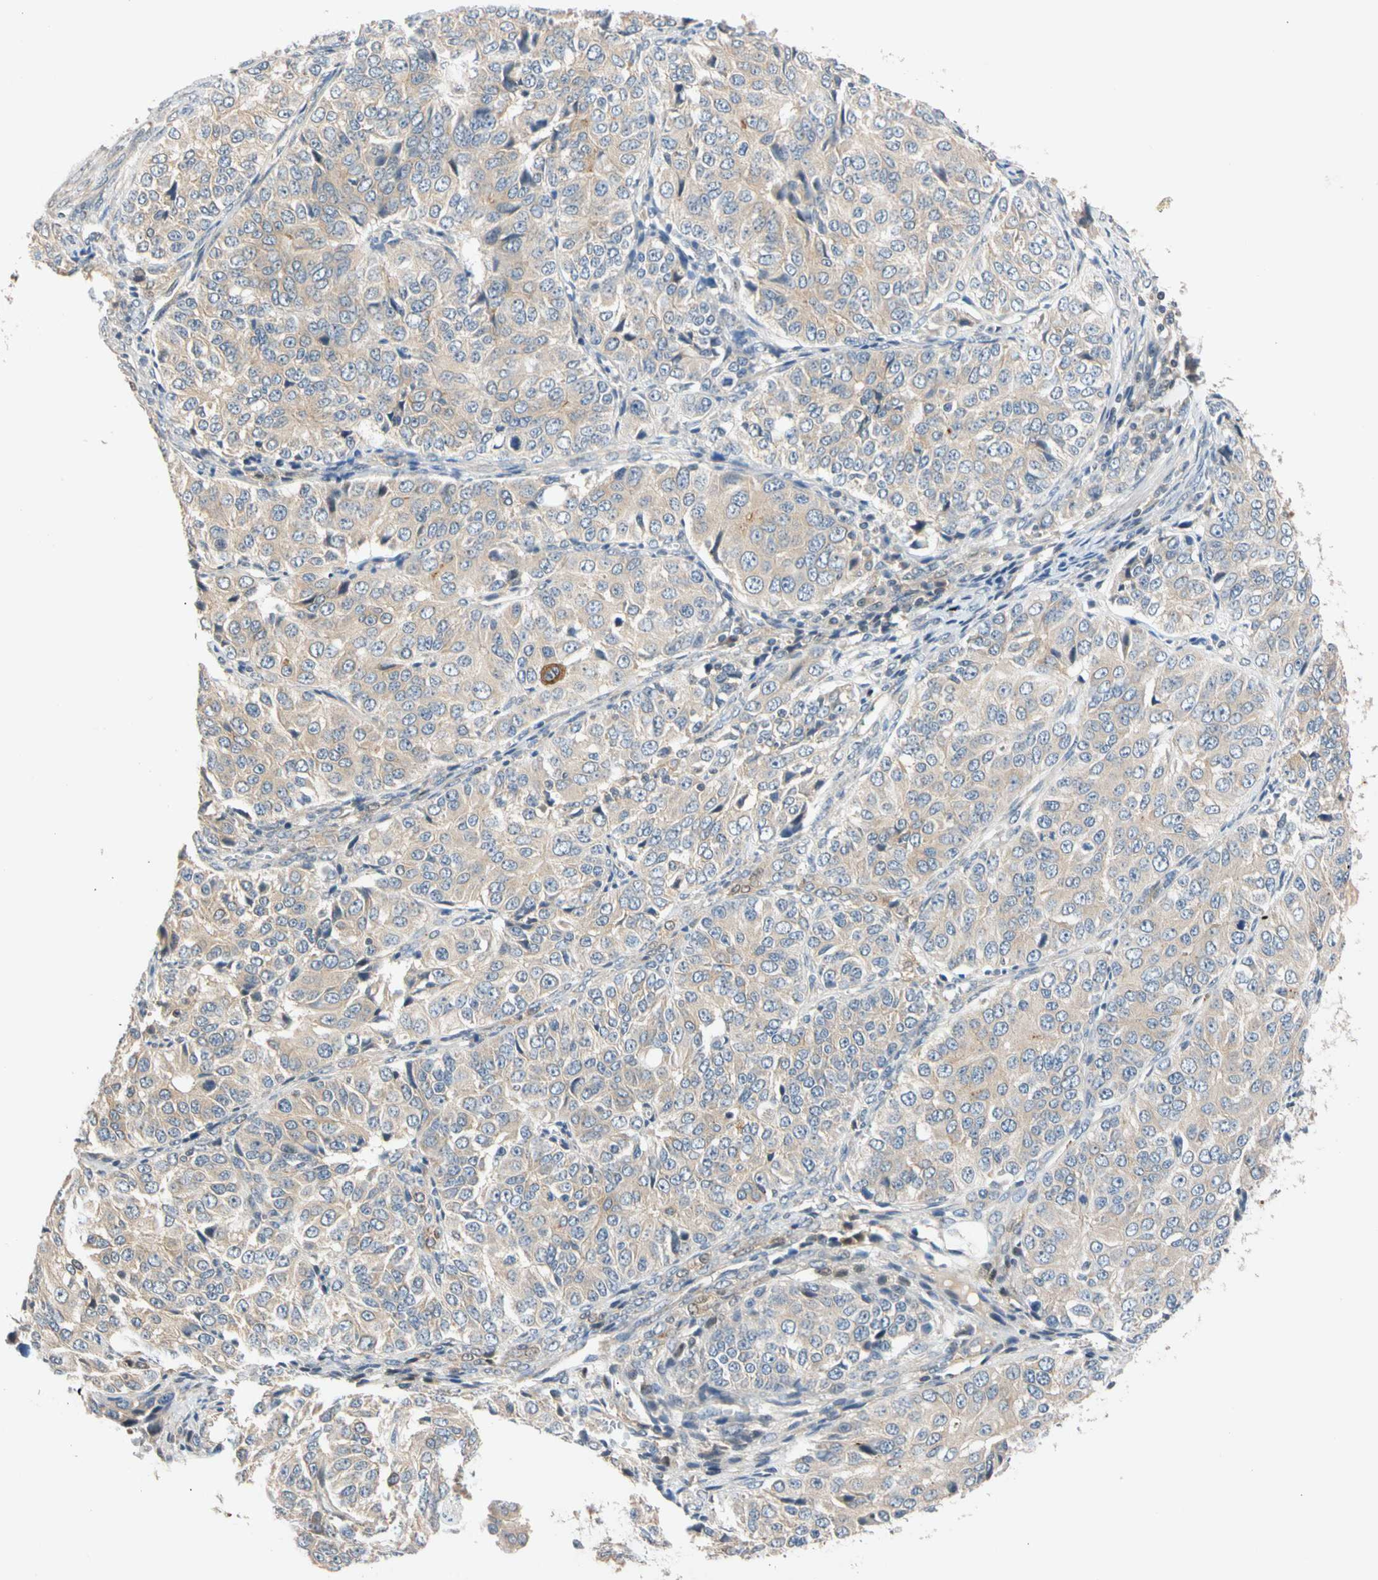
{"staining": {"intensity": "weak", "quantity": "25%-75%", "location": "cytoplasmic/membranous"}, "tissue": "ovarian cancer", "cell_type": "Tumor cells", "image_type": "cancer", "snomed": [{"axis": "morphology", "description": "Carcinoma, endometroid"}, {"axis": "topography", "description": "Ovary"}], "caption": "High-power microscopy captured an immunohistochemistry micrograph of ovarian endometroid carcinoma, revealing weak cytoplasmic/membranous staining in approximately 25%-75% of tumor cells. (DAB (3,3'-diaminobenzidine) IHC, brown staining for protein, blue staining for nuclei).", "gene": "CNST", "patient": {"sex": "female", "age": 51}}